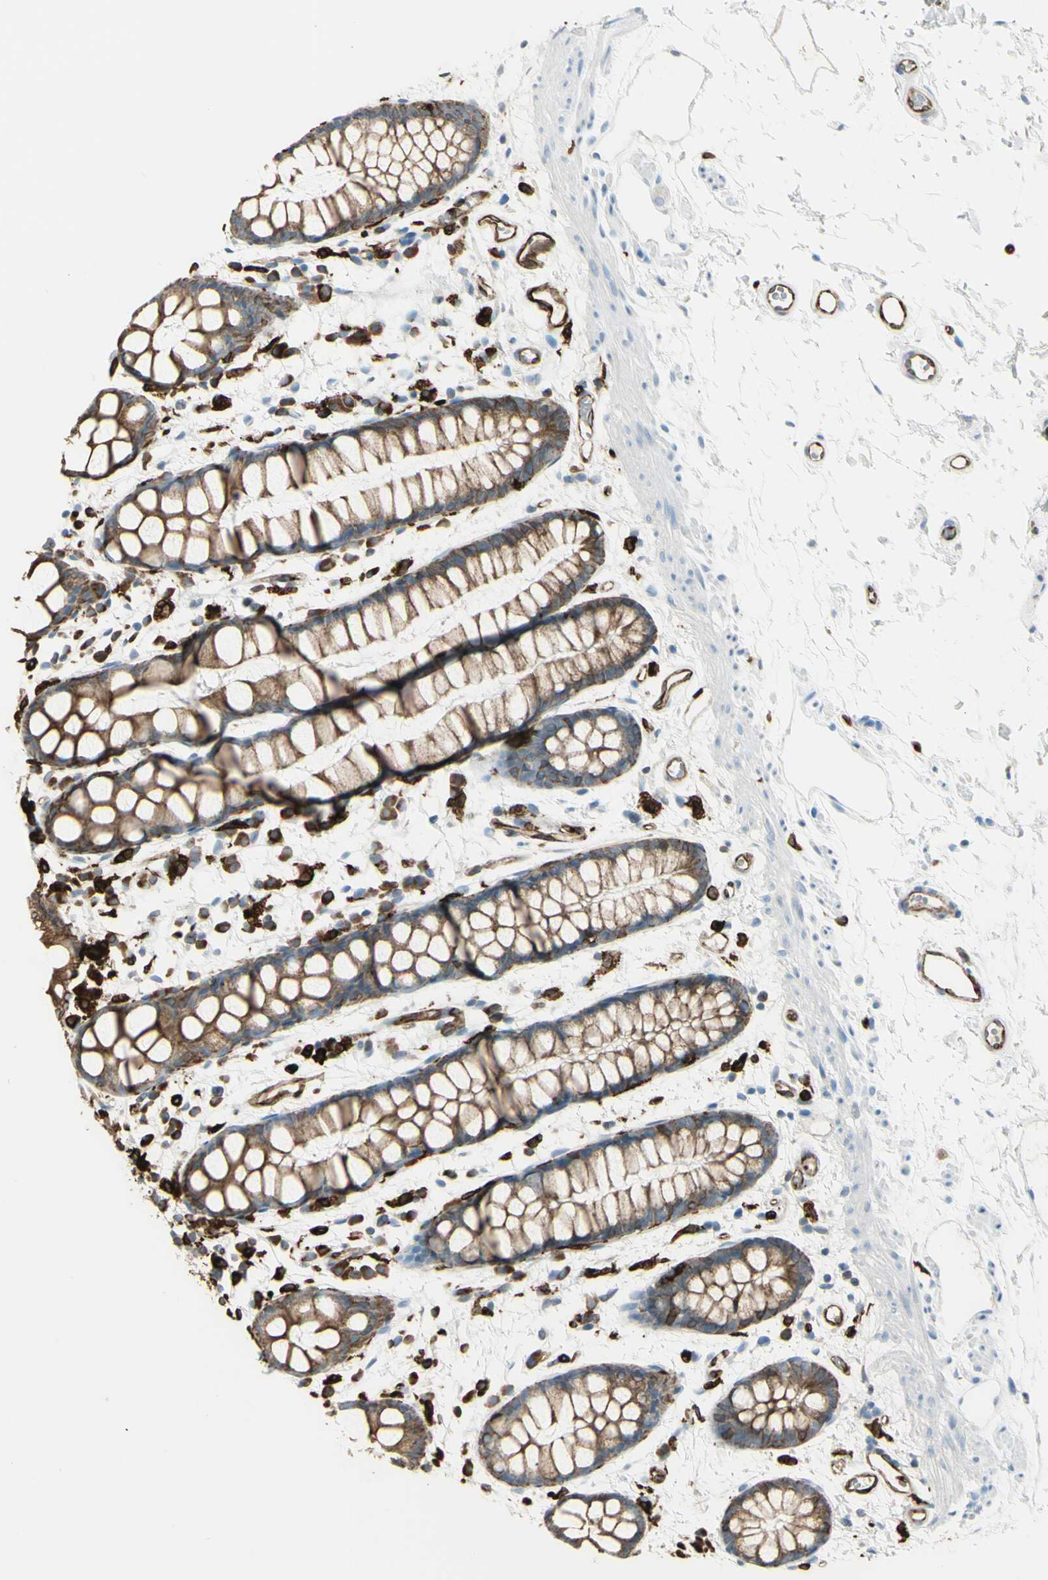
{"staining": {"intensity": "strong", "quantity": ">75%", "location": "cytoplasmic/membranous"}, "tissue": "rectum", "cell_type": "Glandular cells", "image_type": "normal", "snomed": [{"axis": "morphology", "description": "Normal tissue, NOS"}, {"axis": "topography", "description": "Rectum"}], "caption": "Rectum stained for a protein exhibits strong cytoplasmic/membranous positivity in glandular cells. (DAB = brown stain, brightfield microscopy at high magnification).", "gene": "CD74", "patient": {"sex": "female", "age": 66}}